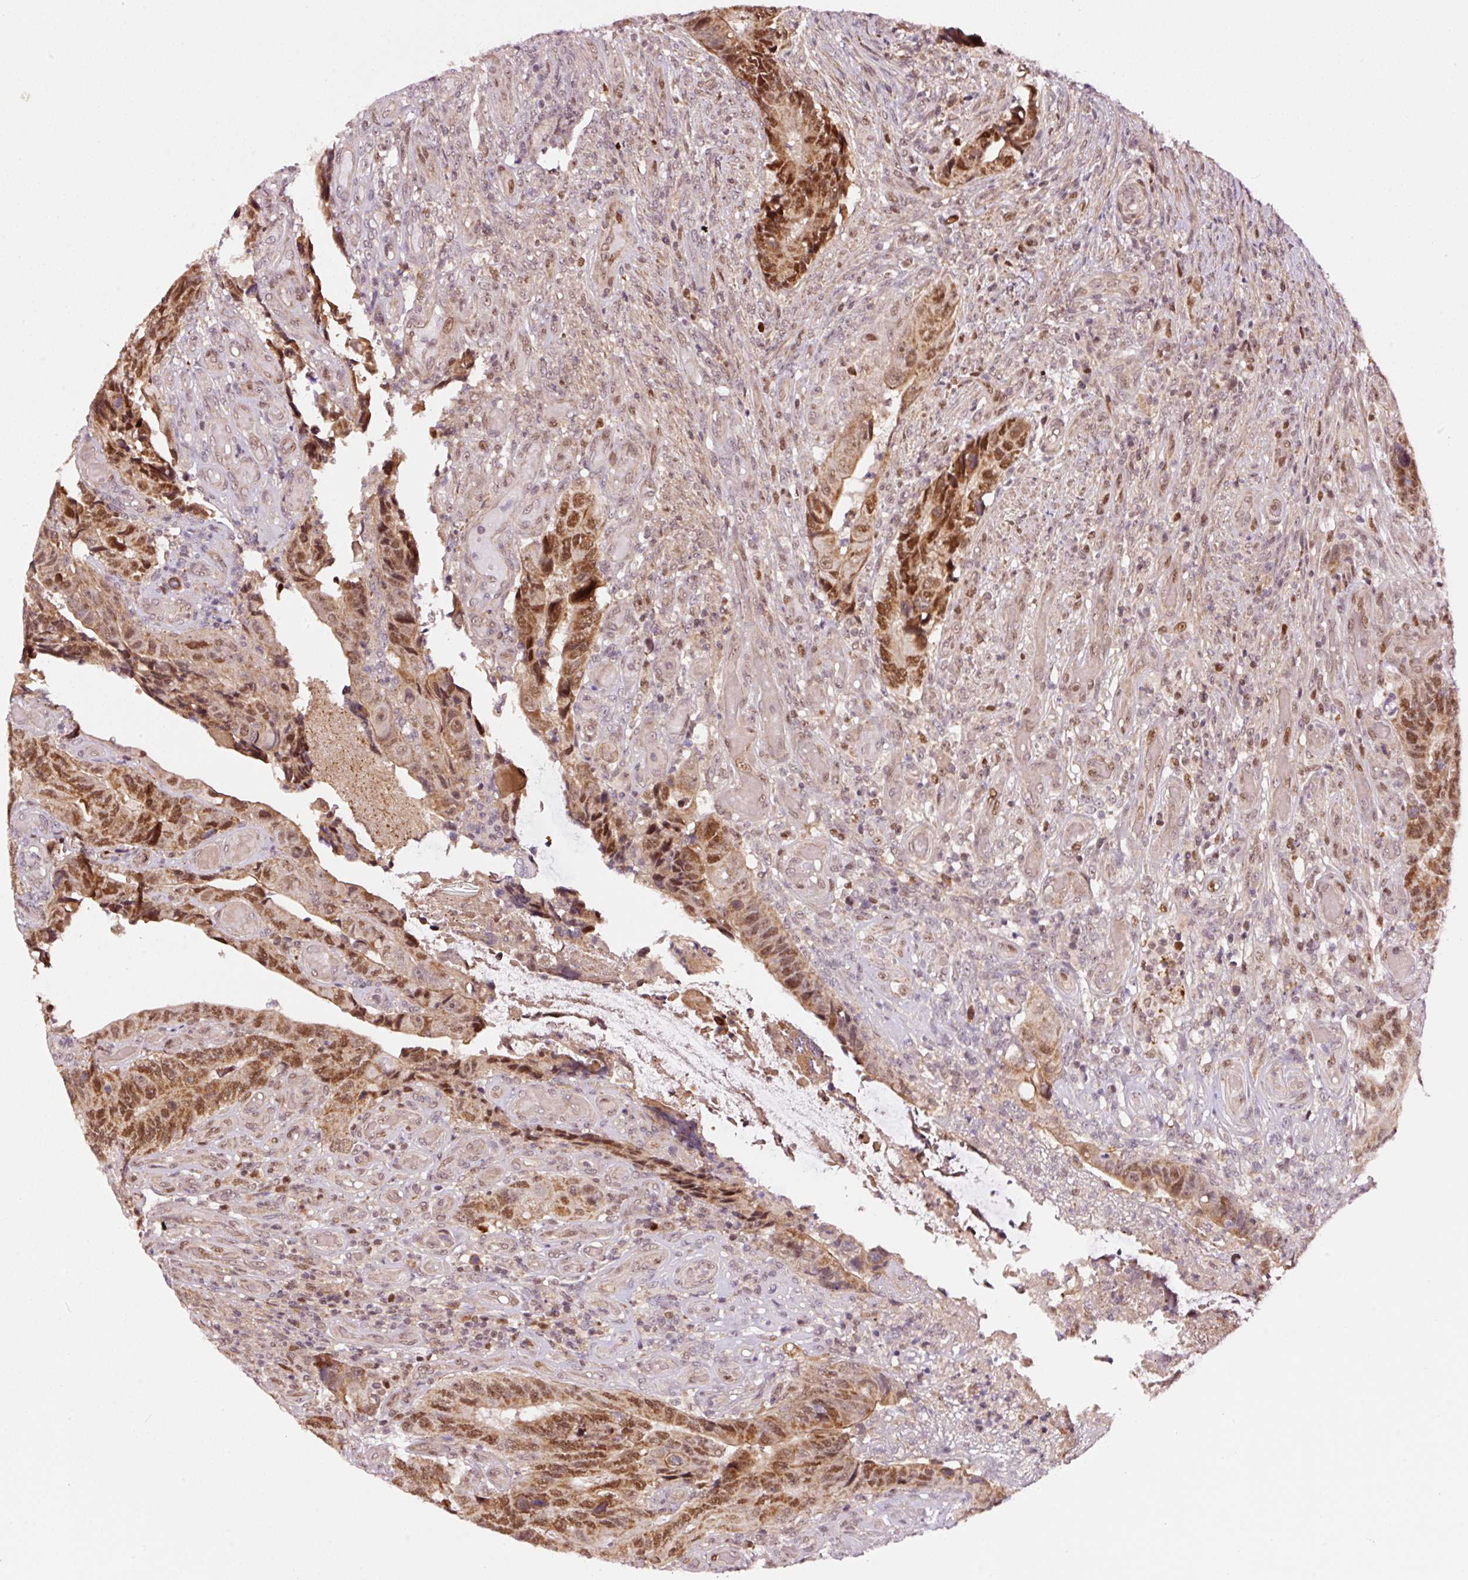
{"staining": {"intensity": "moderate", "quantity": ">75%", "location": "cytoplasmic/membranous,nuclear"}, "tissue": "colorectal cancer", "cell_type": "Tumor cells", "image_type": "cancer", "snomed": [{"axis": "morphology", "description": "Adenocarcinoma, NOS"}, {"axis": "topography", "description": "Colon"}], "caption": "High-magnification brightfield microscopy of colorectal adenocarcinoma stained with DAB (3,3'-diaminobenzidine) (brown) and counterstained with hematoxylin (blue). tumor cells exhibit moderate cytoplasmic/membranous and nuclear expression is present in approximately>75% of cells. The protein of interest is stained brown, and the nuclei are stained in blue (DAB (3,3'-diaminobenzidine) IHC with brightfield microscopy, high magnification).", "gene": "RFC4", "patient": {"sex": "male", "age": 87}}